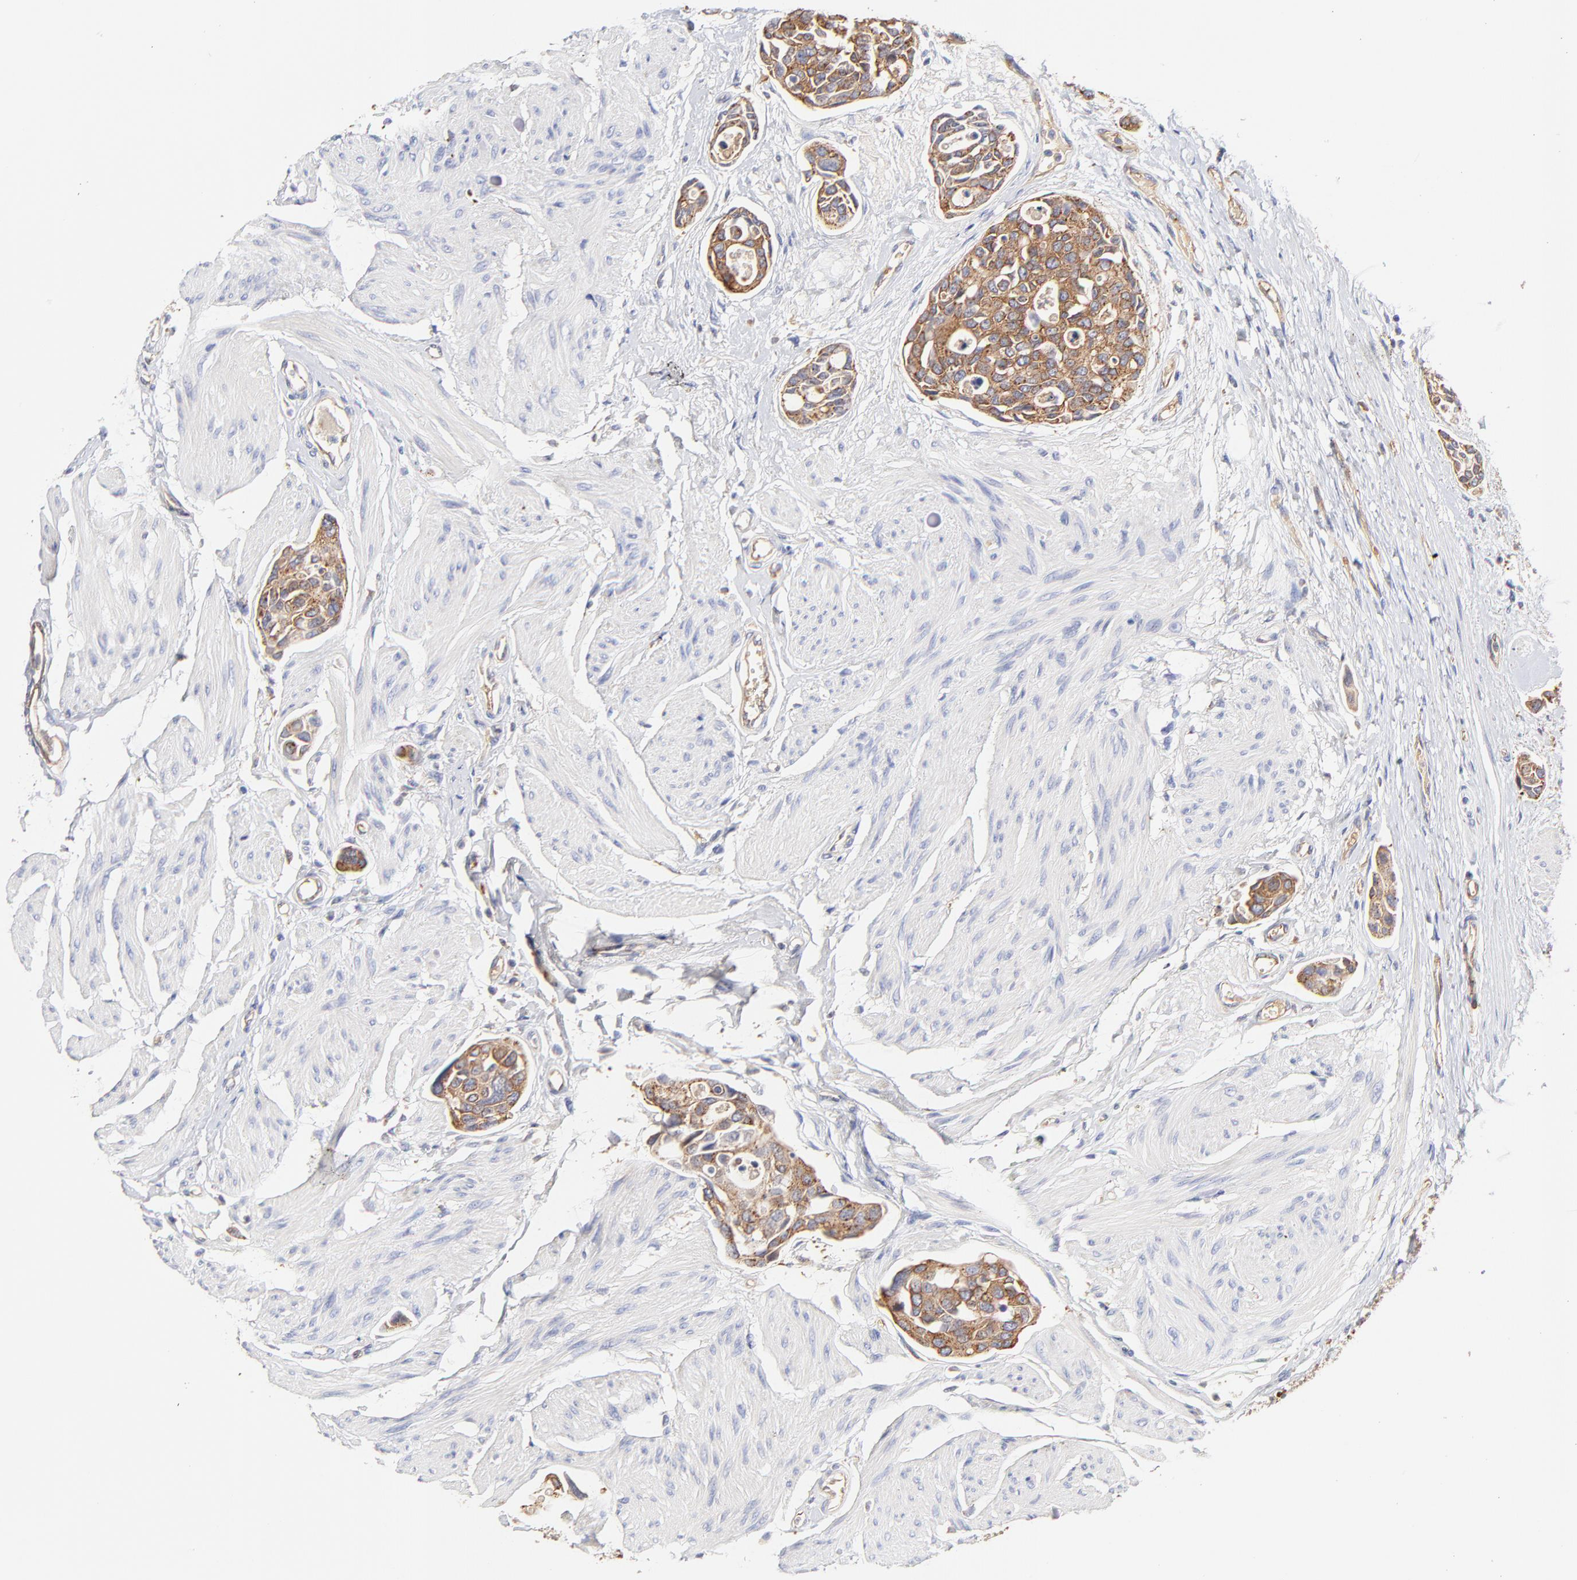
{"staining": {"intensity": "moderate", "quantity": ">75%", "location": "cytoplasmic/membranous"}, "tissue": "urothelial cancer", "cell_type": "Tumor cells", "image_type": "cancer", "snomed": [{"axis": "morphology", "description": "Urothelial carcinoma, High grade"}, {"axis": "topography", "description": "Urinary bladder"}], "caption": "Urothelial cancer stained for a protein (brown) reveals moderate cytoplasmic/membranous positive positivity in approximately >75% of tumor cells.", "gene": "CD2AP", "patient": {"sex": "male", "age": 78}}